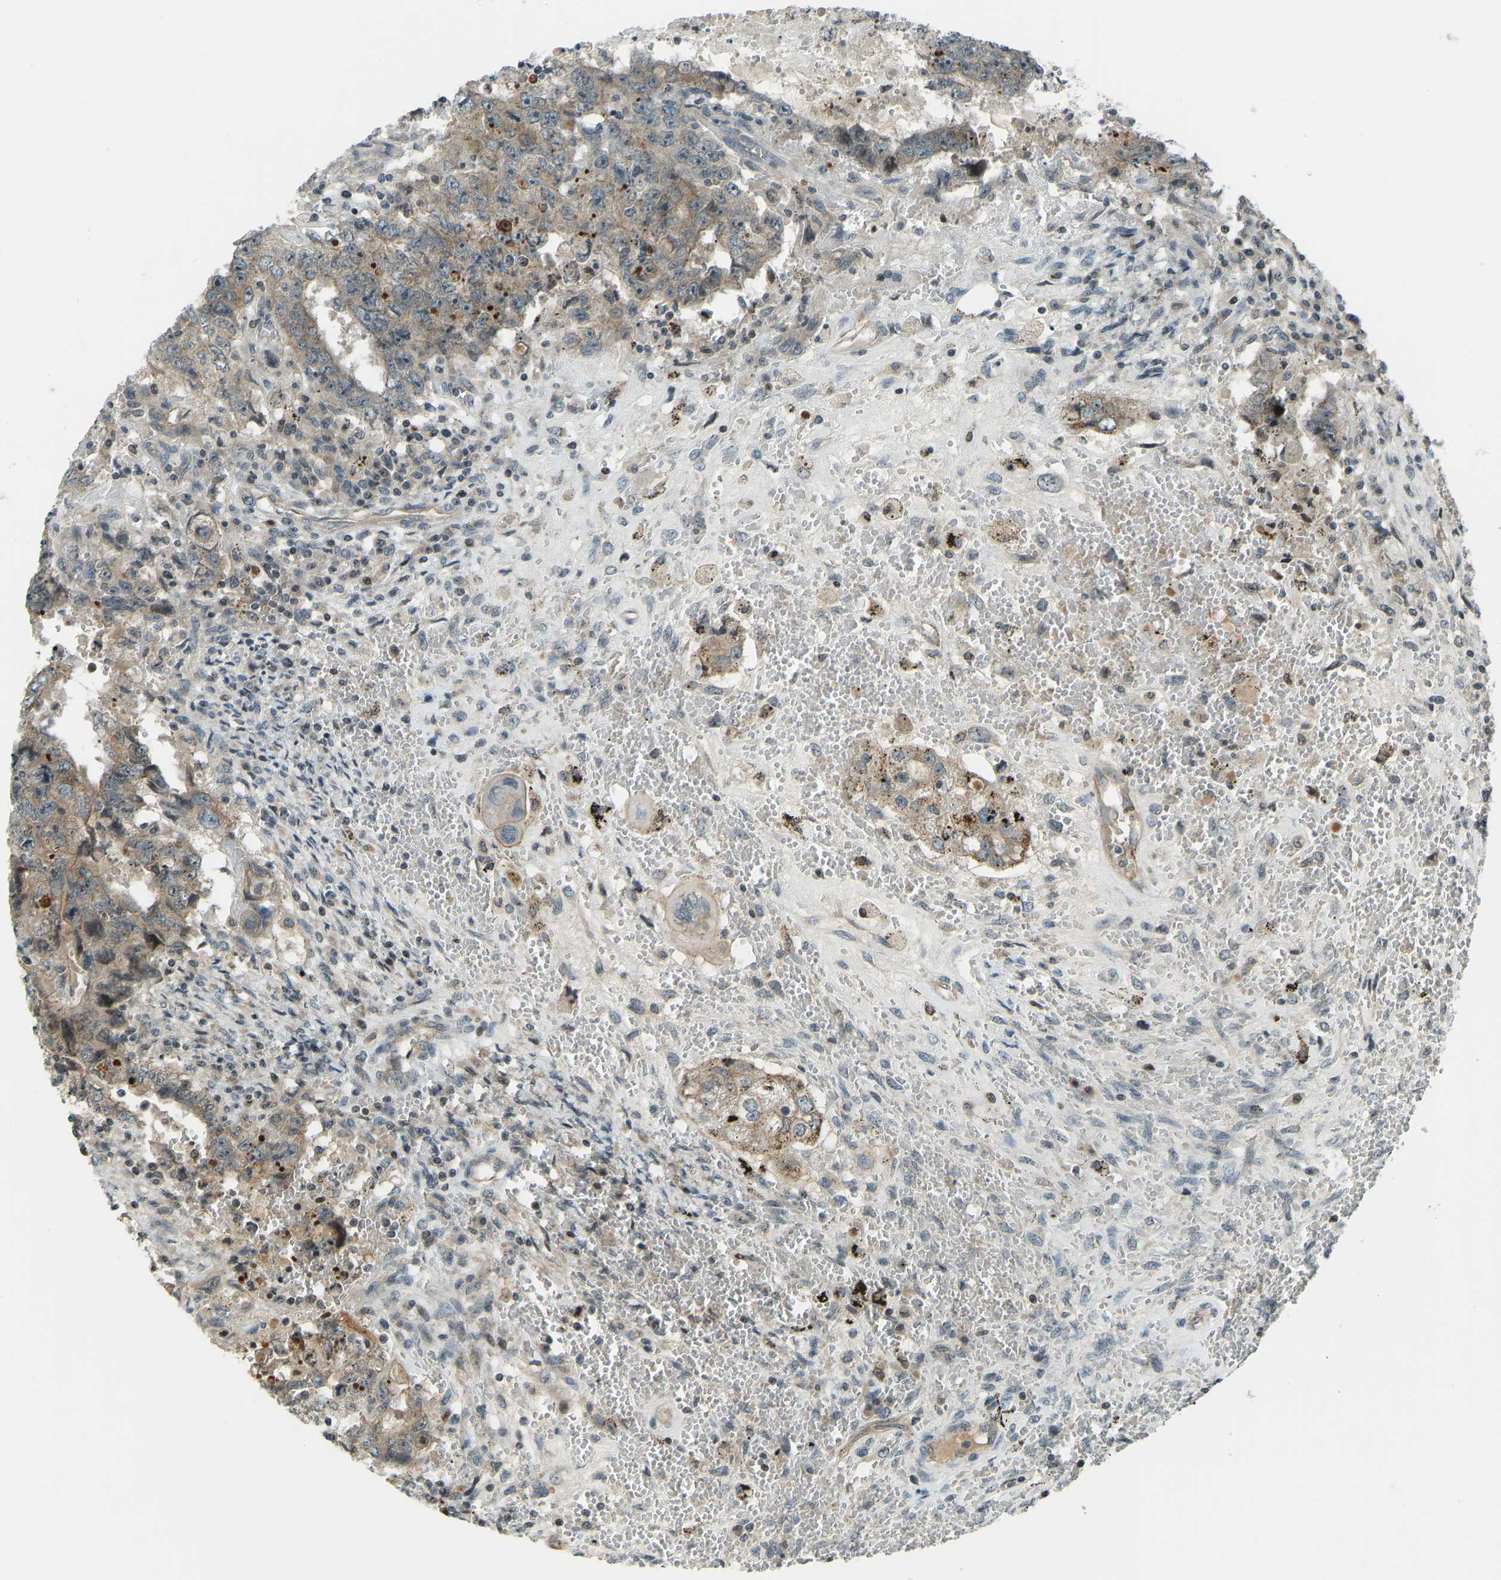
{"staining": {"intensity": "moderate", "quantity": ">75%", "location": "cytoplasmic/membranous"}, "tissue": "testis cancer", "cell_type": "Tumor cells", "image_type": "cancer", "snomed": [{"axis": "morphology", "description": "Carcinoma, Embryonal, NOS"}, {"axis": "topography", "description": "Testis"}], "caption": "This is an image of immunohistochemistry (IHC) staining of testis cancer (embryonal carcinoma), which shows moderate staining in the cytoplasmic/membranous of tumor cells.", "gene": "SVOPL", "patient": {"sex": "male", "age": 26}}